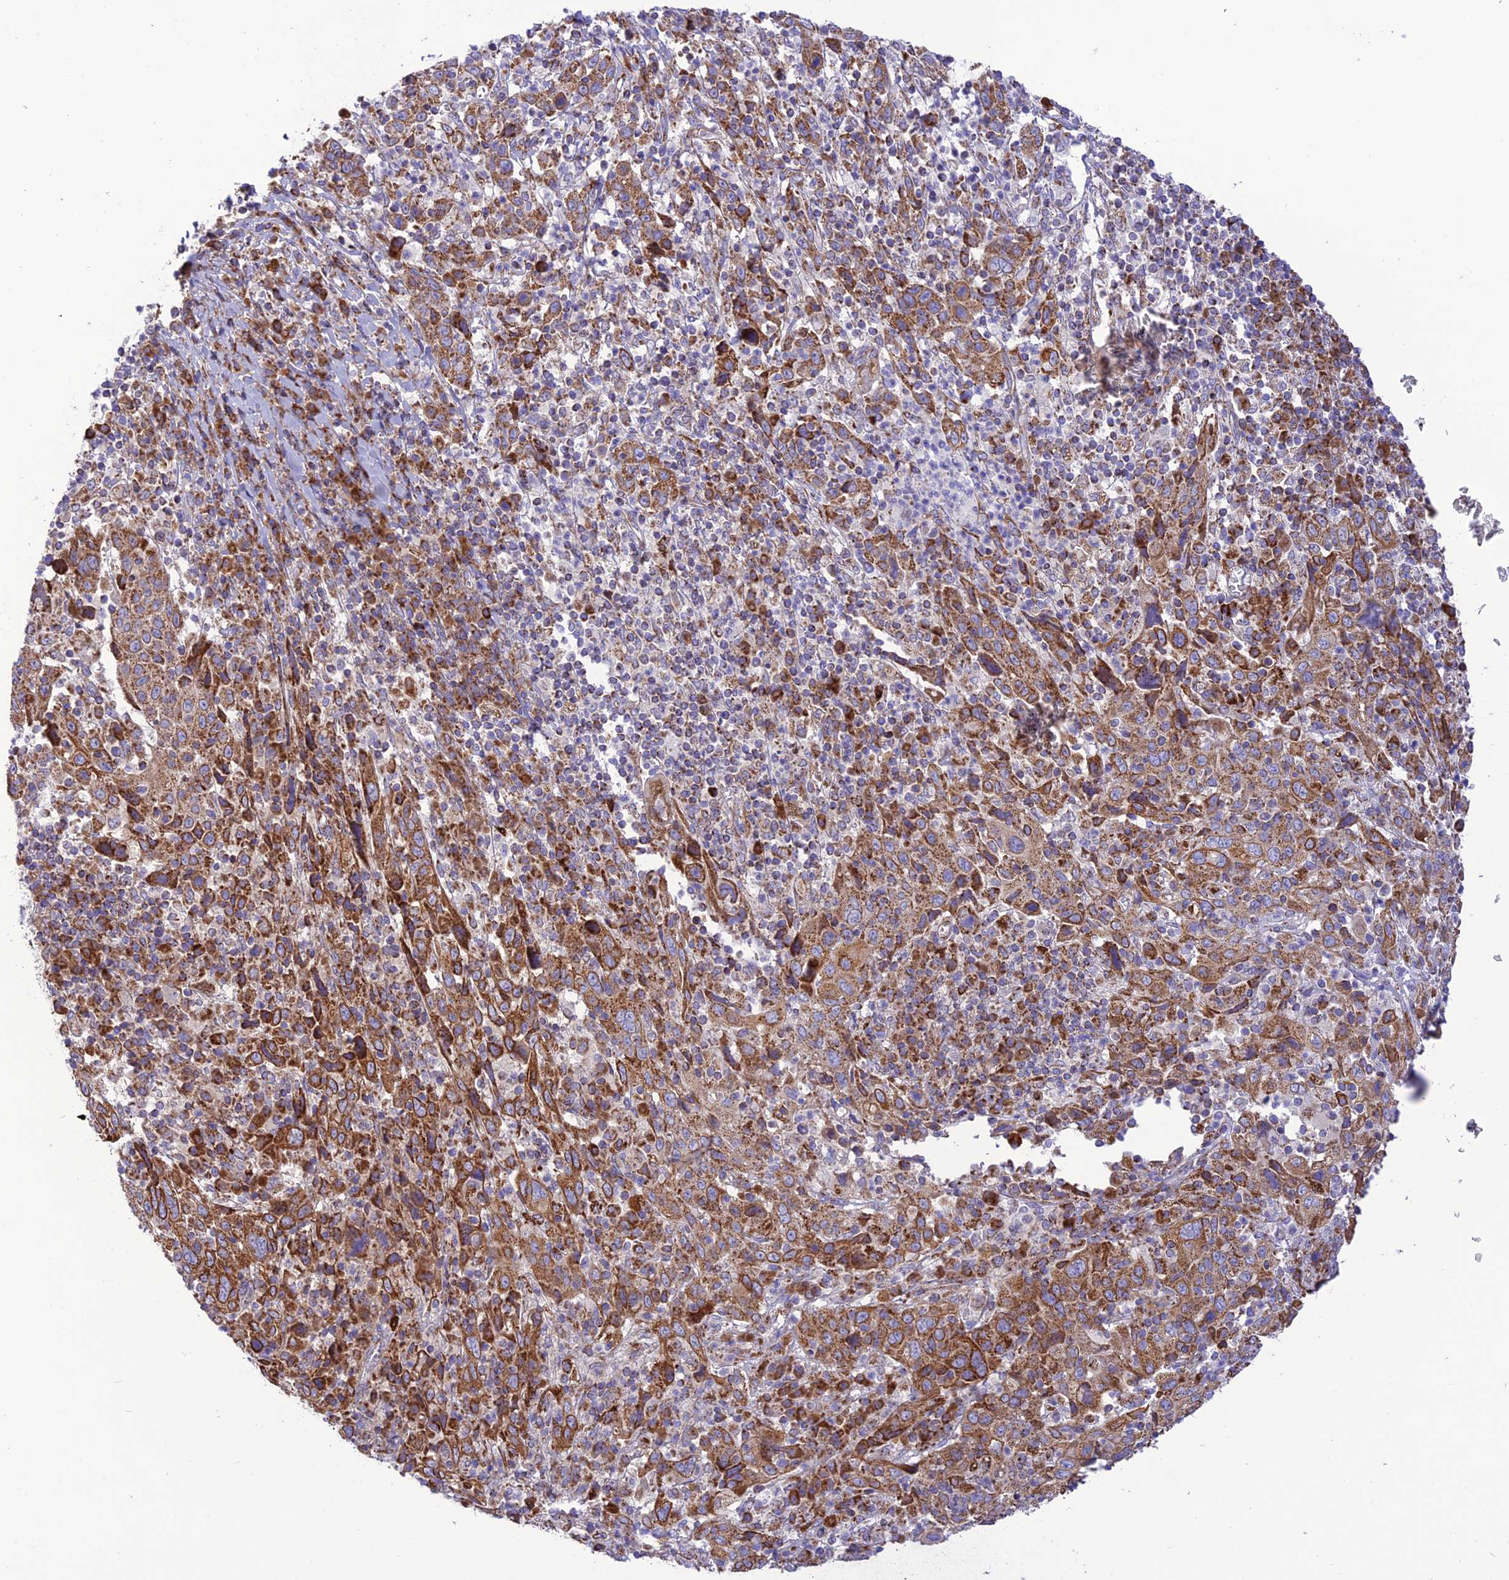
{"staining": {"intensity": "strong", "quantity": ">75%", "location": "cytoplasmic/membranous"}, "tissue": "cervical cancer", "cell_type": "Tumor cells", "image_type": "cancer", "snomed": [{"axis": "morphology", "description": "Squamous cell carcinoma, NOS"}, {"axis": "topography", "description": "Cervix"}], "caption": "A histopathology image of human squamous cell carcinoma (cervical) stained for a protein shows strong cytoplasmic/membranous brown staining in tumor cells. The protein of interest is shown in brown color, while the nuclei are stained blue.", "gene": "UAP1L1", "patient": {"sex": "female", "age": 46}}